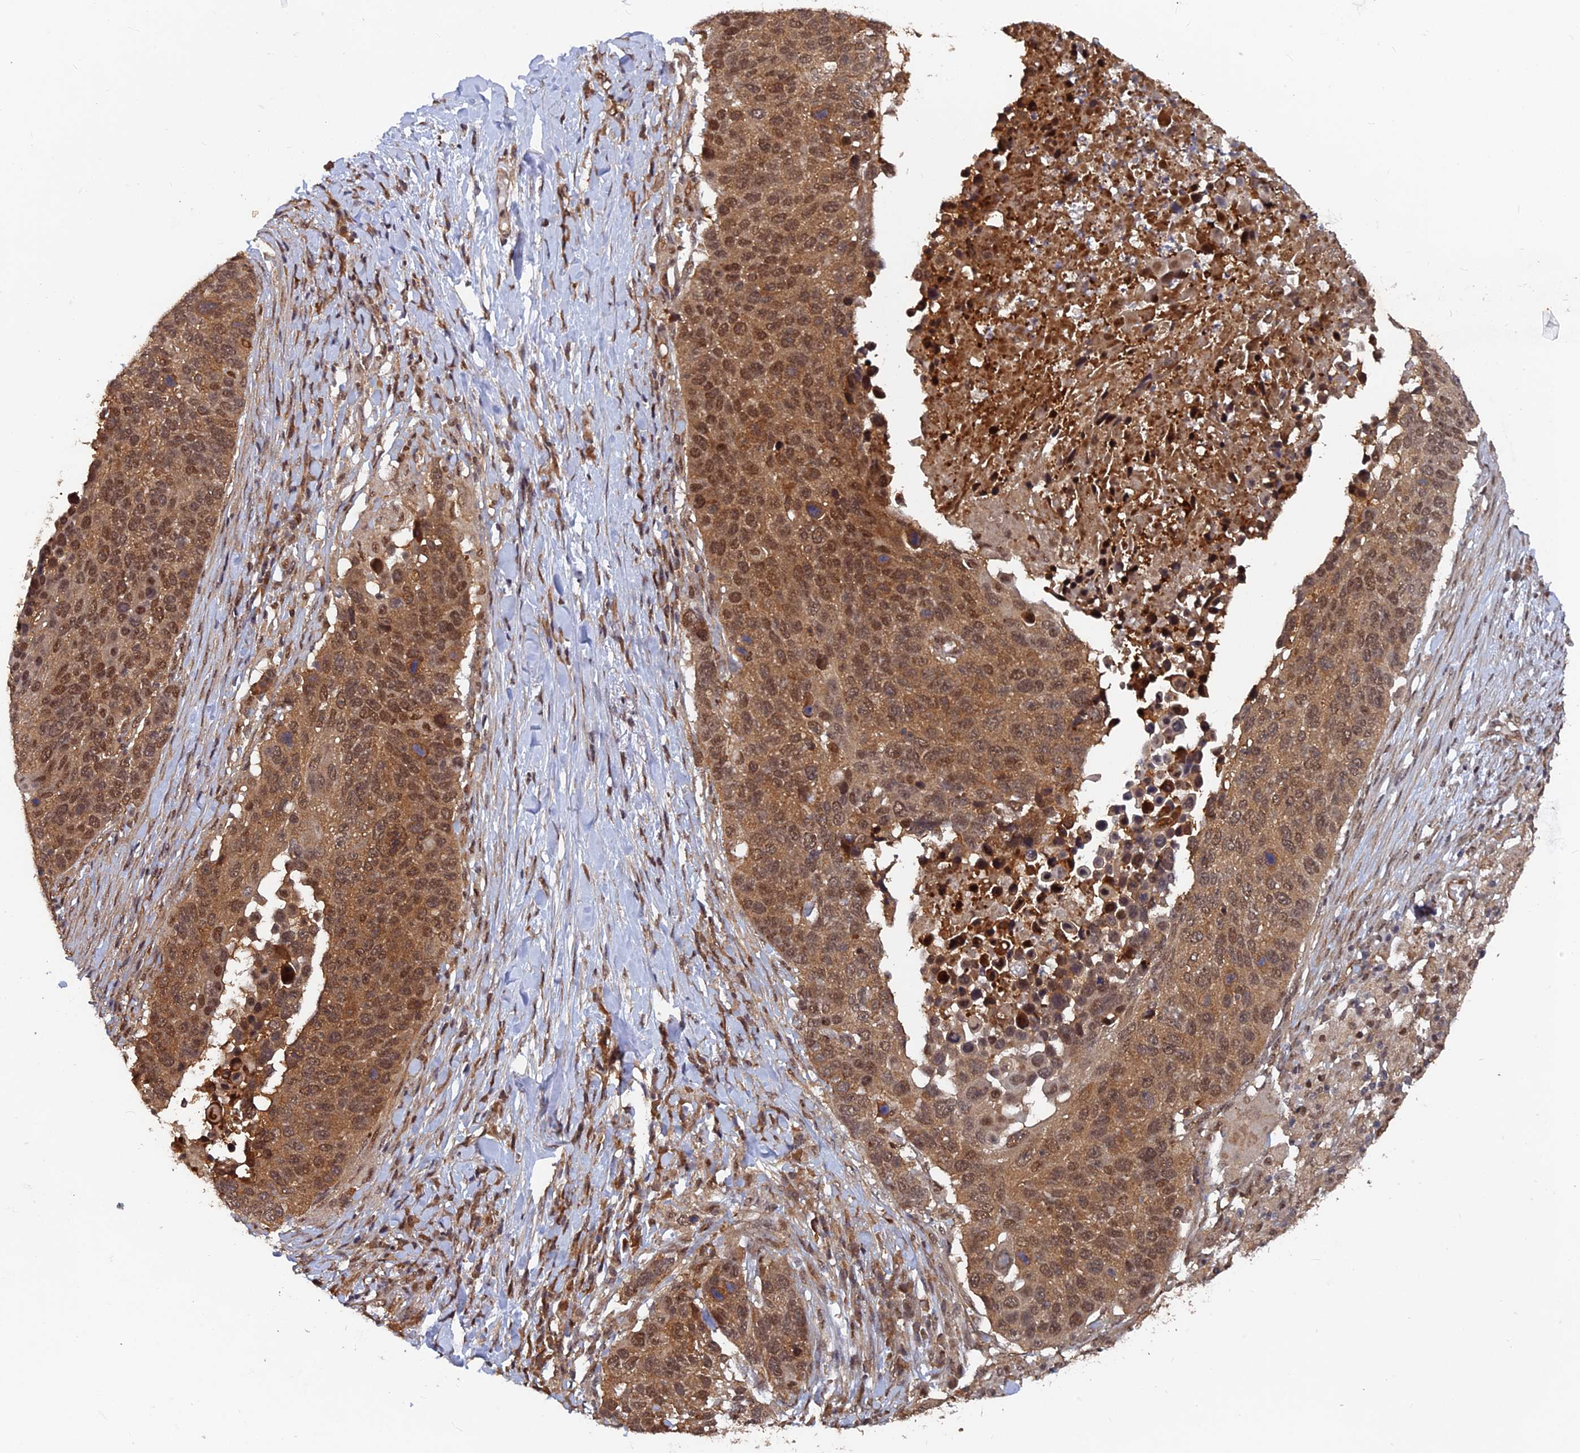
{"staining": {"intensity": "moderate", "quantity": ">75%", "location": "cytoplasmic/membranous,nuclear"}, "tissue": "lung cancer", "cell_type": "Tumor cells", "image_type": "cancer", "snomed": [{"axis": "morphology", "description": "Normal tissue, NOS"}, {"axis": "morphology", "description": "Squamous cell carcinoma, NOS"}, {"axis": "topography", "description": "Lymph node"}, {"axis": "topography", "description": "Lung"}], "caption": "This image shows immunohistochemistry staining of lung cancer (squamous cell carcinoma), with medium moderate cytoplasmic/membranous and nuclear positivity in approximately >75% of tumor cells.", "gene": "FAM53C", "patient": {"sex": "male", "age": 66}}